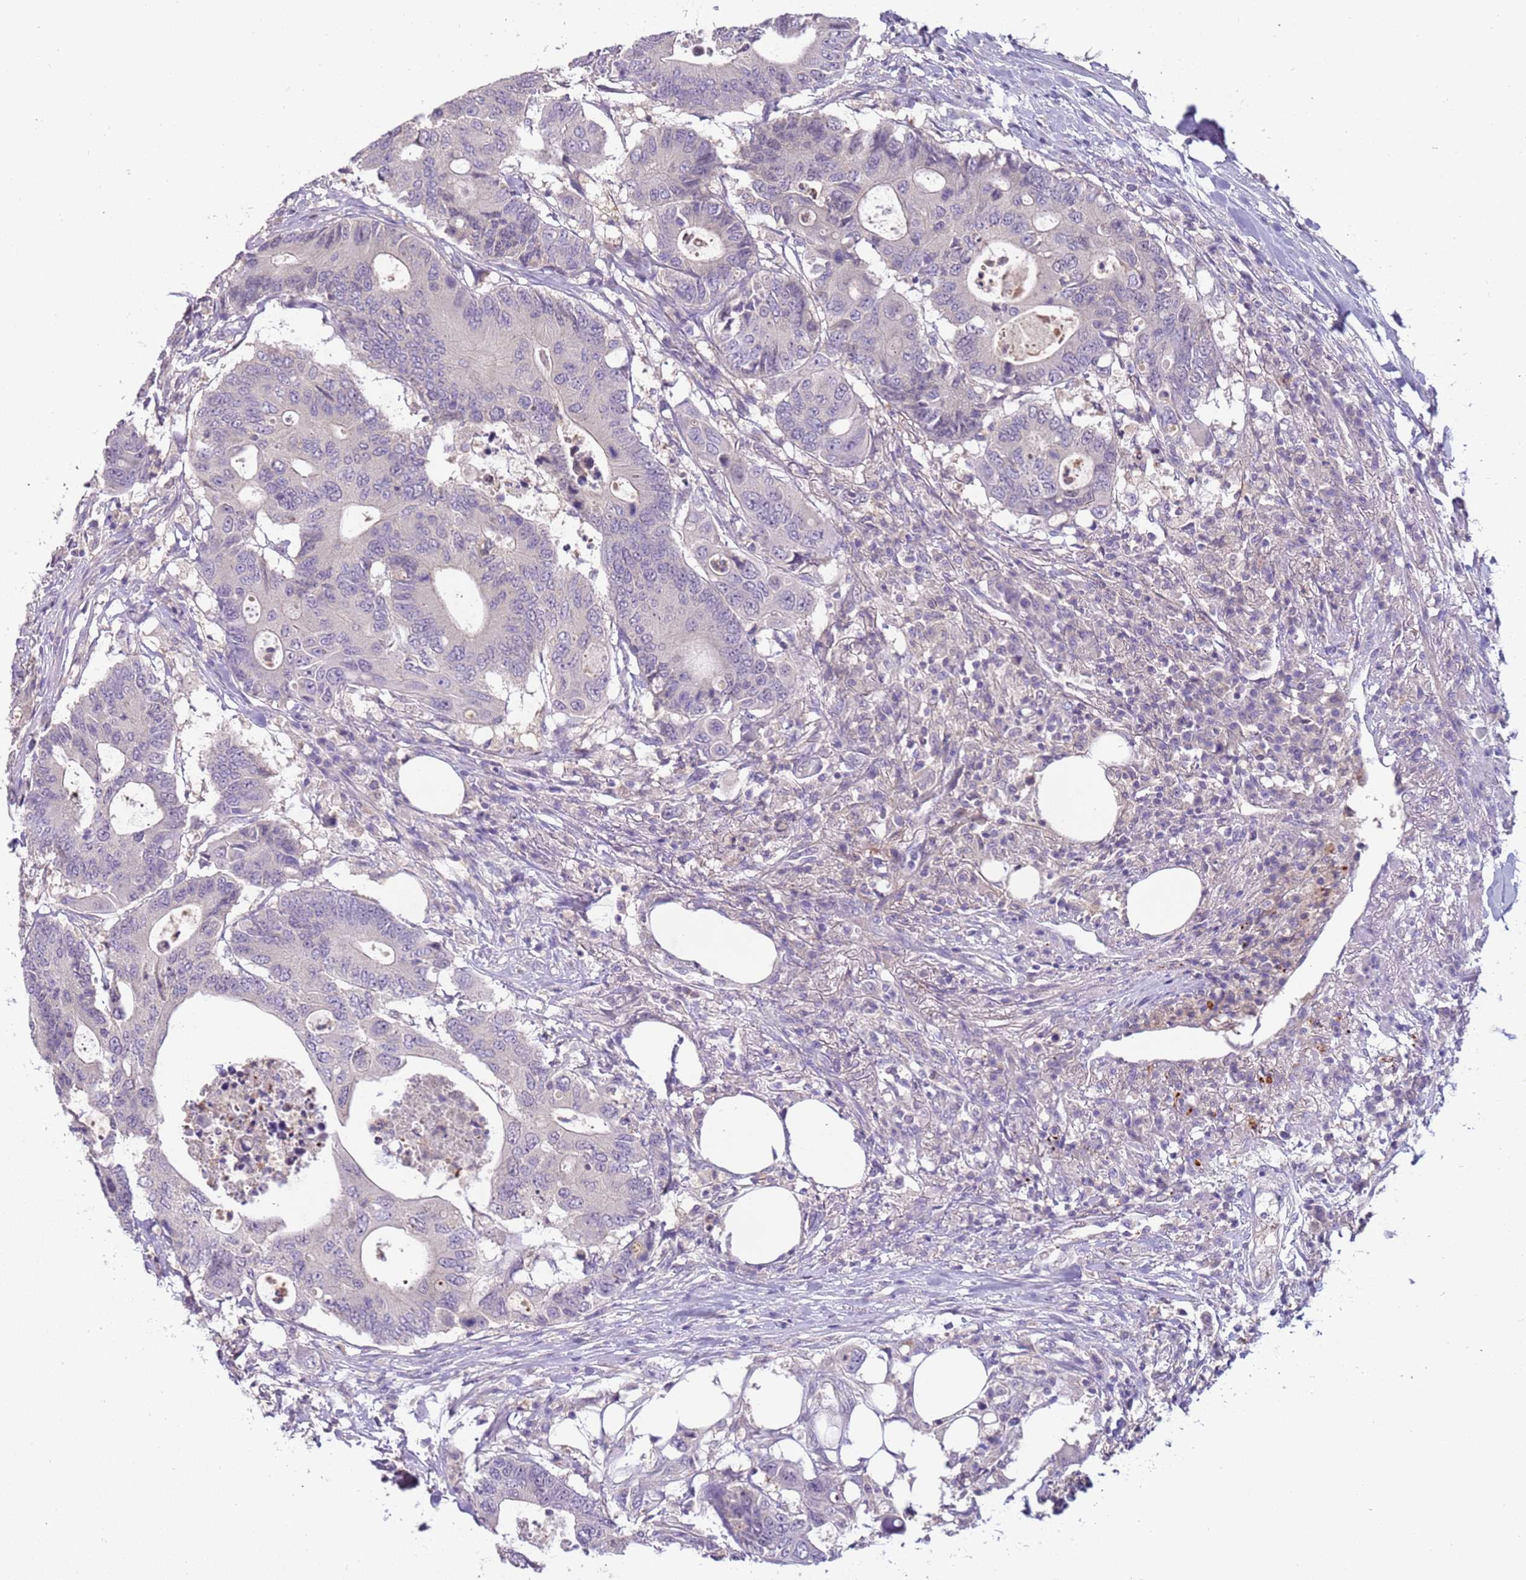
{"staining": {"intensity": "negative", "quantity": "none", "location": "none"}, "tissue": "colorectal cancer", "cell_type": "Tumor cells", "image_type": "cancer", "snomed": [{"axis": "morphology", "description": "Adenocarcinoma, NOS"}, {"axis": "topography", "description": "Colon"}], "caption": "This is an immunohistochemistry (IHC) micrograph of human colorectal adenocarcinoma. There is no staining in tumor cells.", "gene": "ARHGAP5", "patient": {"sex": "male", "age": 71}}